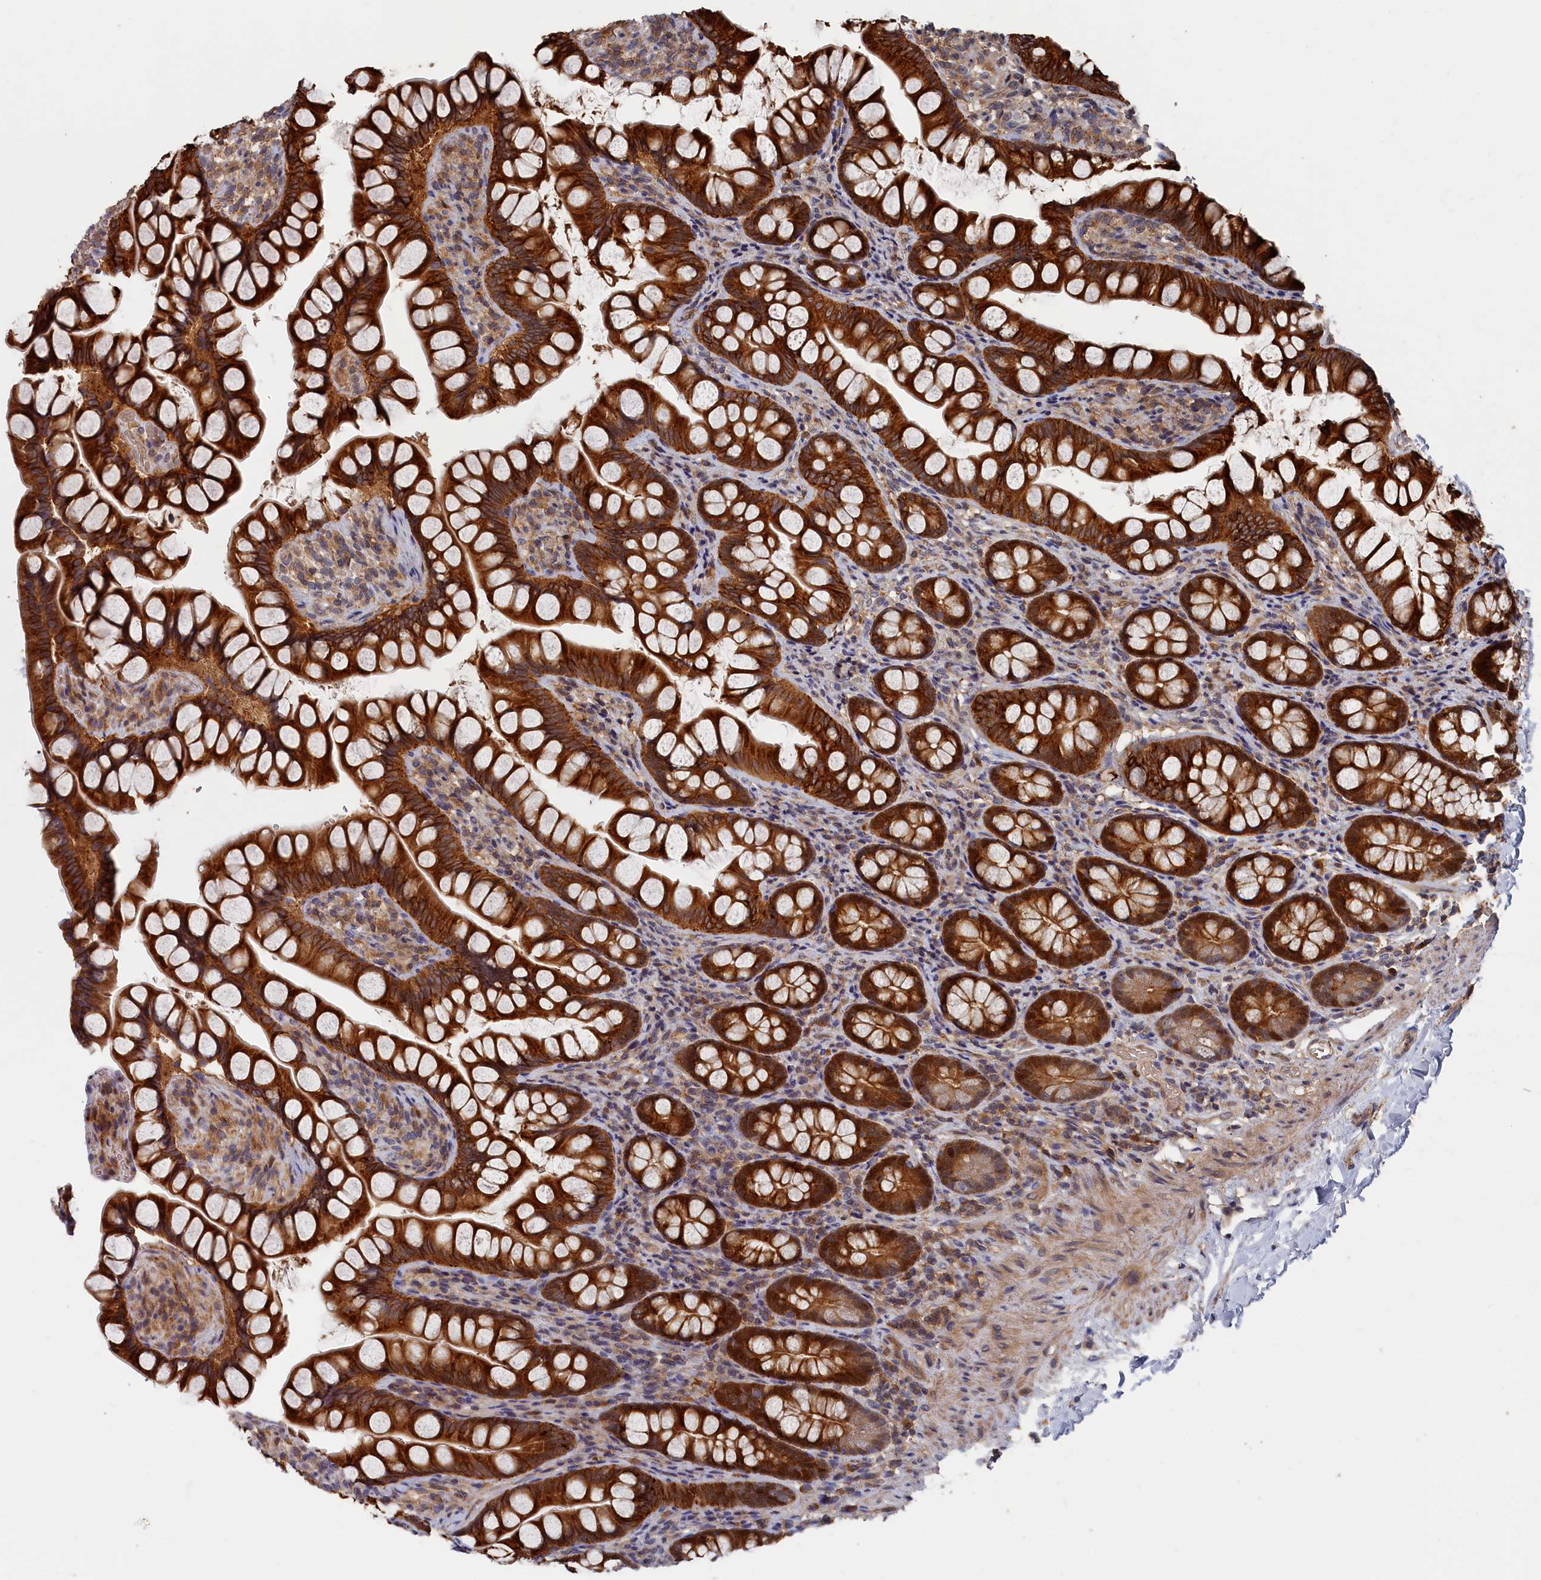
{"staining": {"intensity": "strong", "quantity": ">75%", "location": "cytoplasmic/membranous"}, "tissue": "small intestine", "cell_type": "Glandular cells", "image_type": "normal", "snomed": [{"axis": "morphology", "description": "Normal tissue, NOS"}, {"axis": "topography", "description": "Small intestine"}], "caption": "A micrograph showing strong cytoplasmic/membranous staining in approximately >75% of glandular cells in normal small intestine, as visualized by brown immunohistochemical staining.", "gene": "RMI2", "patient": {"sex": "male", "age": 70}}